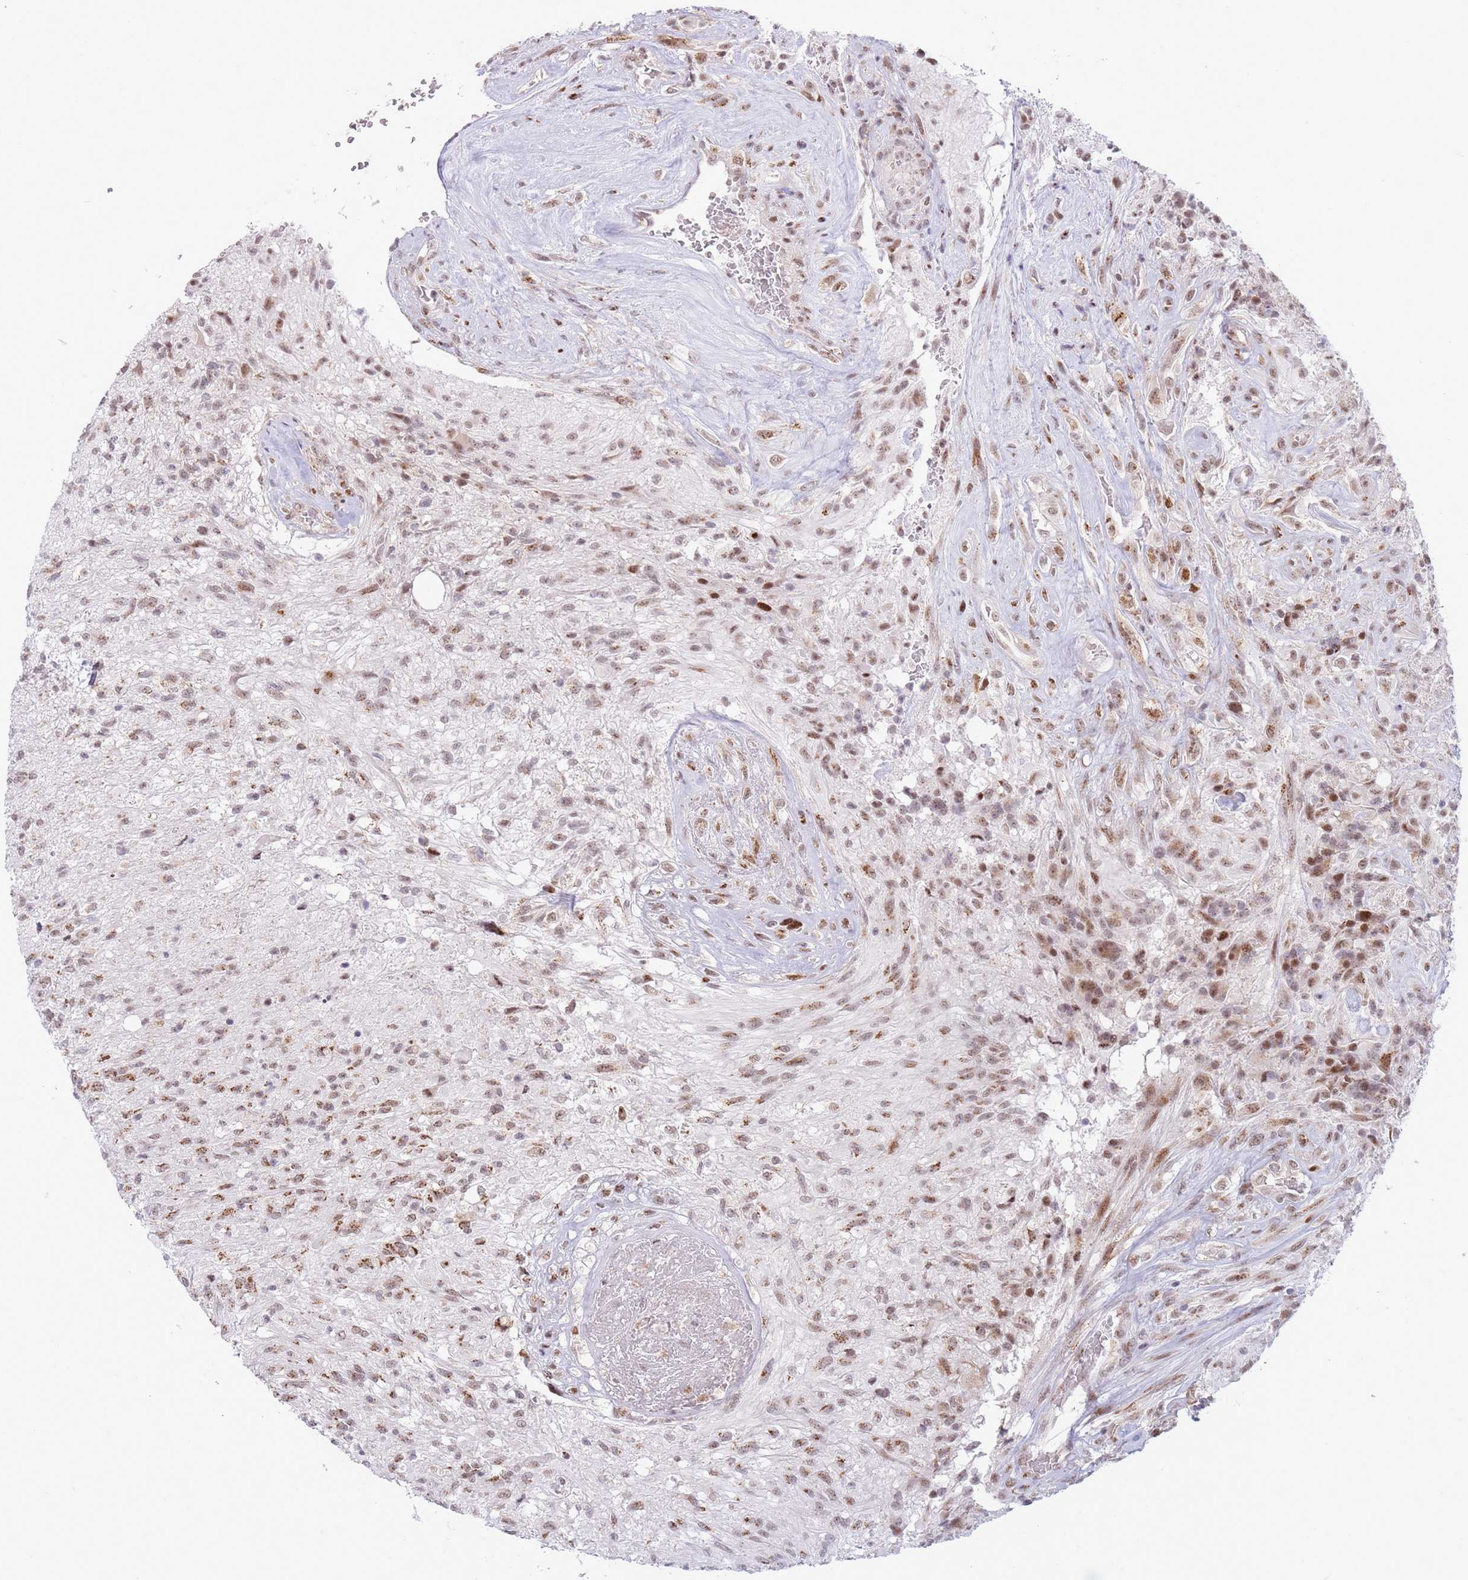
{"staining": {"intensity": "moderate", "quantity": ">75%", "location": "cytoplasmic/membranous,nuclear"}, "tissue": "glioma", "cell_type": "Tumor cells", "image_type": "cancer", "snomed": [{"axis": "morphology", "description": "Glioma, malignant, High grade"}, {"axis": "topography", "description": "Brain"}], "caption": "DAB immunohistochemical staining of human glioma reveals moderate cytoplasmic/membranous and nuclear protein expression in about >75% of tumor cells.", "gene": "INO80C", "patient": {"sex": "male", "age": 56}}